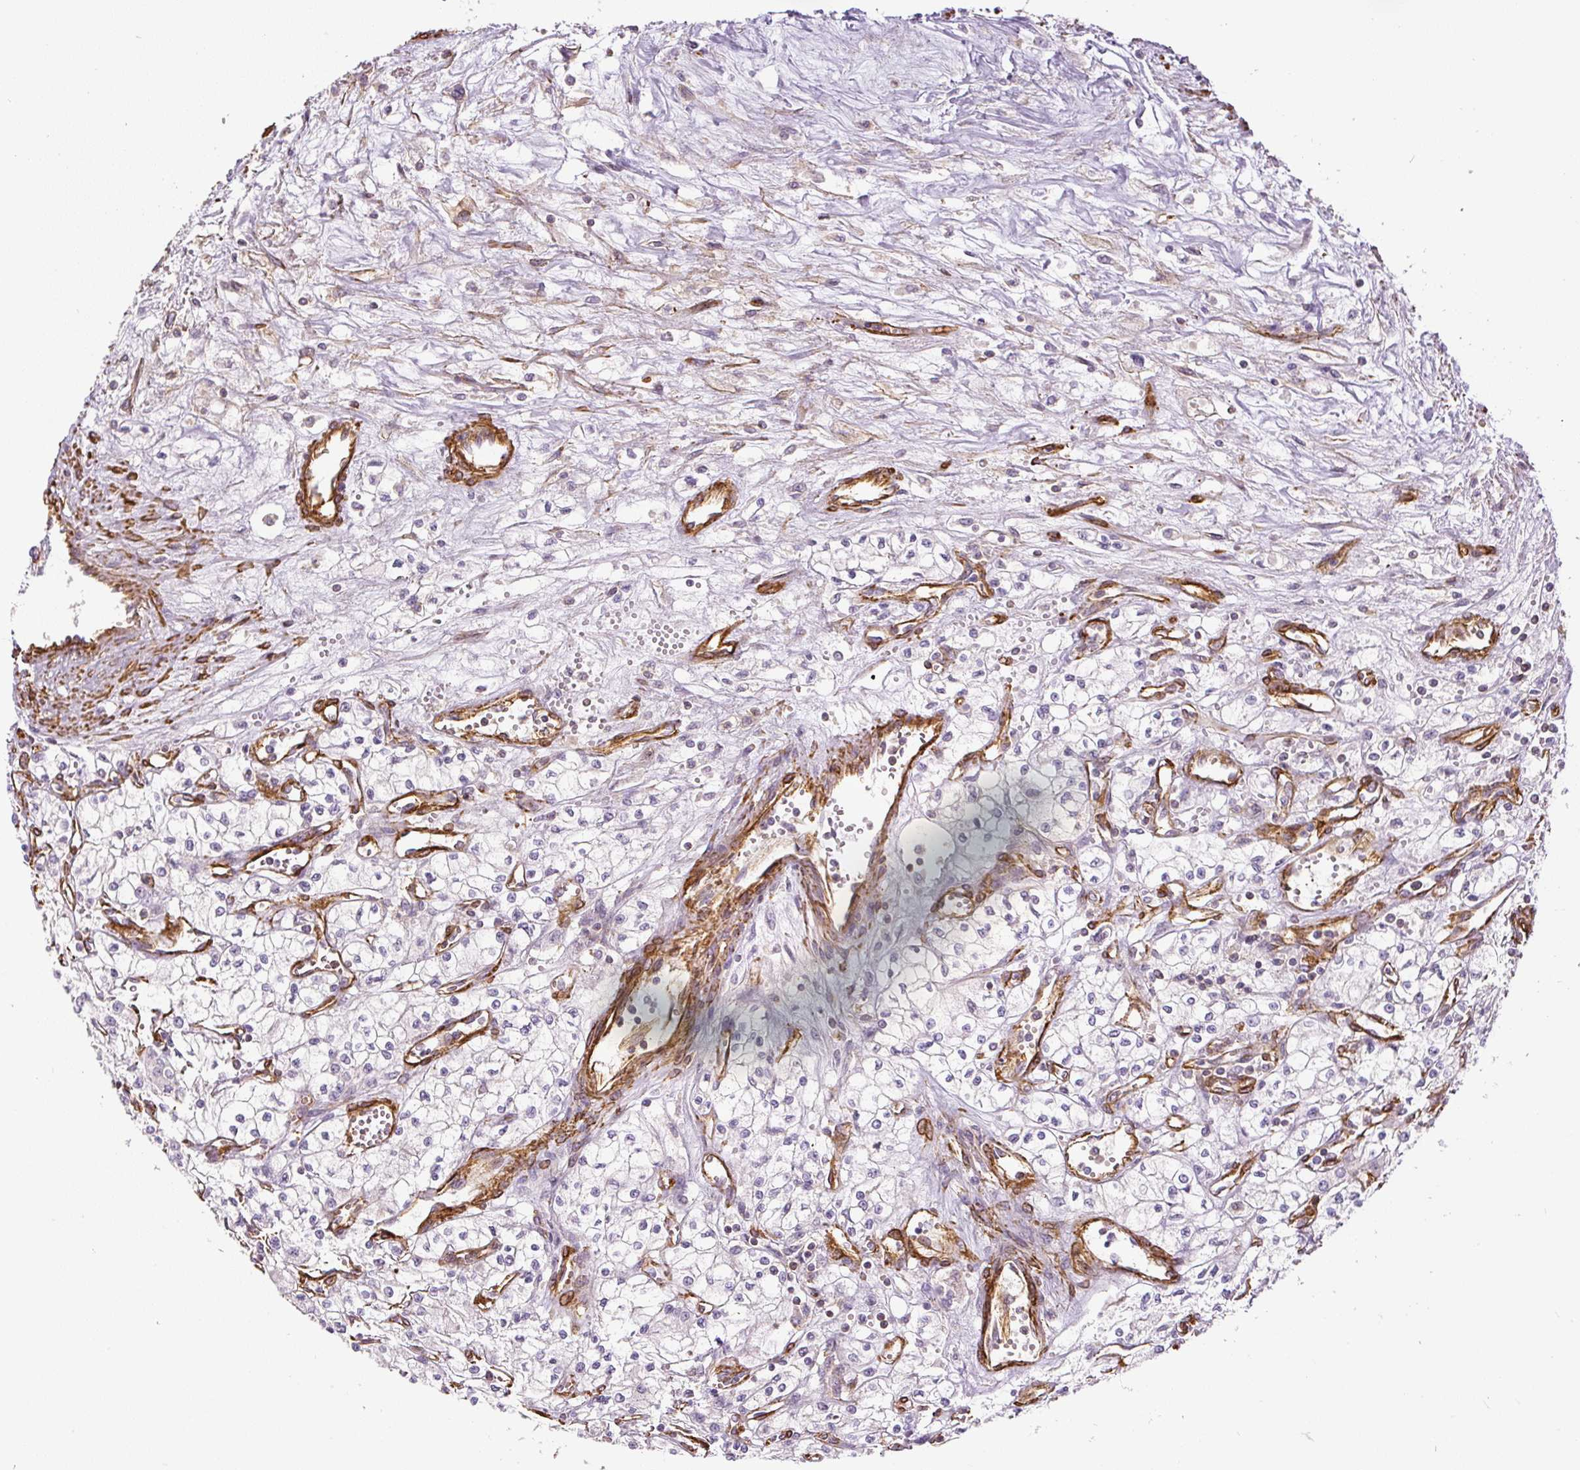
{"staining": {"intensity": "negative", "quantity": "none", "location": "none"}, "tissue": "renal cancer", "cell_type": "Tumor cells", "image_type": "cancer", "snomed": [{"axis": "morphology", "description": "Adenocarcinoma, NOS"}, {"axis": "topography", "description": "Kidney"}], "caption": "Photomicrograph shows no protein positivity in tumor cells of adenocarcinoma (renal) tissue. (Immunohistochemistry (ihc), brightfield microscopy, high magnification).", "gene": "MYL12A", "patient": {"sex": "male", "age": 59}}